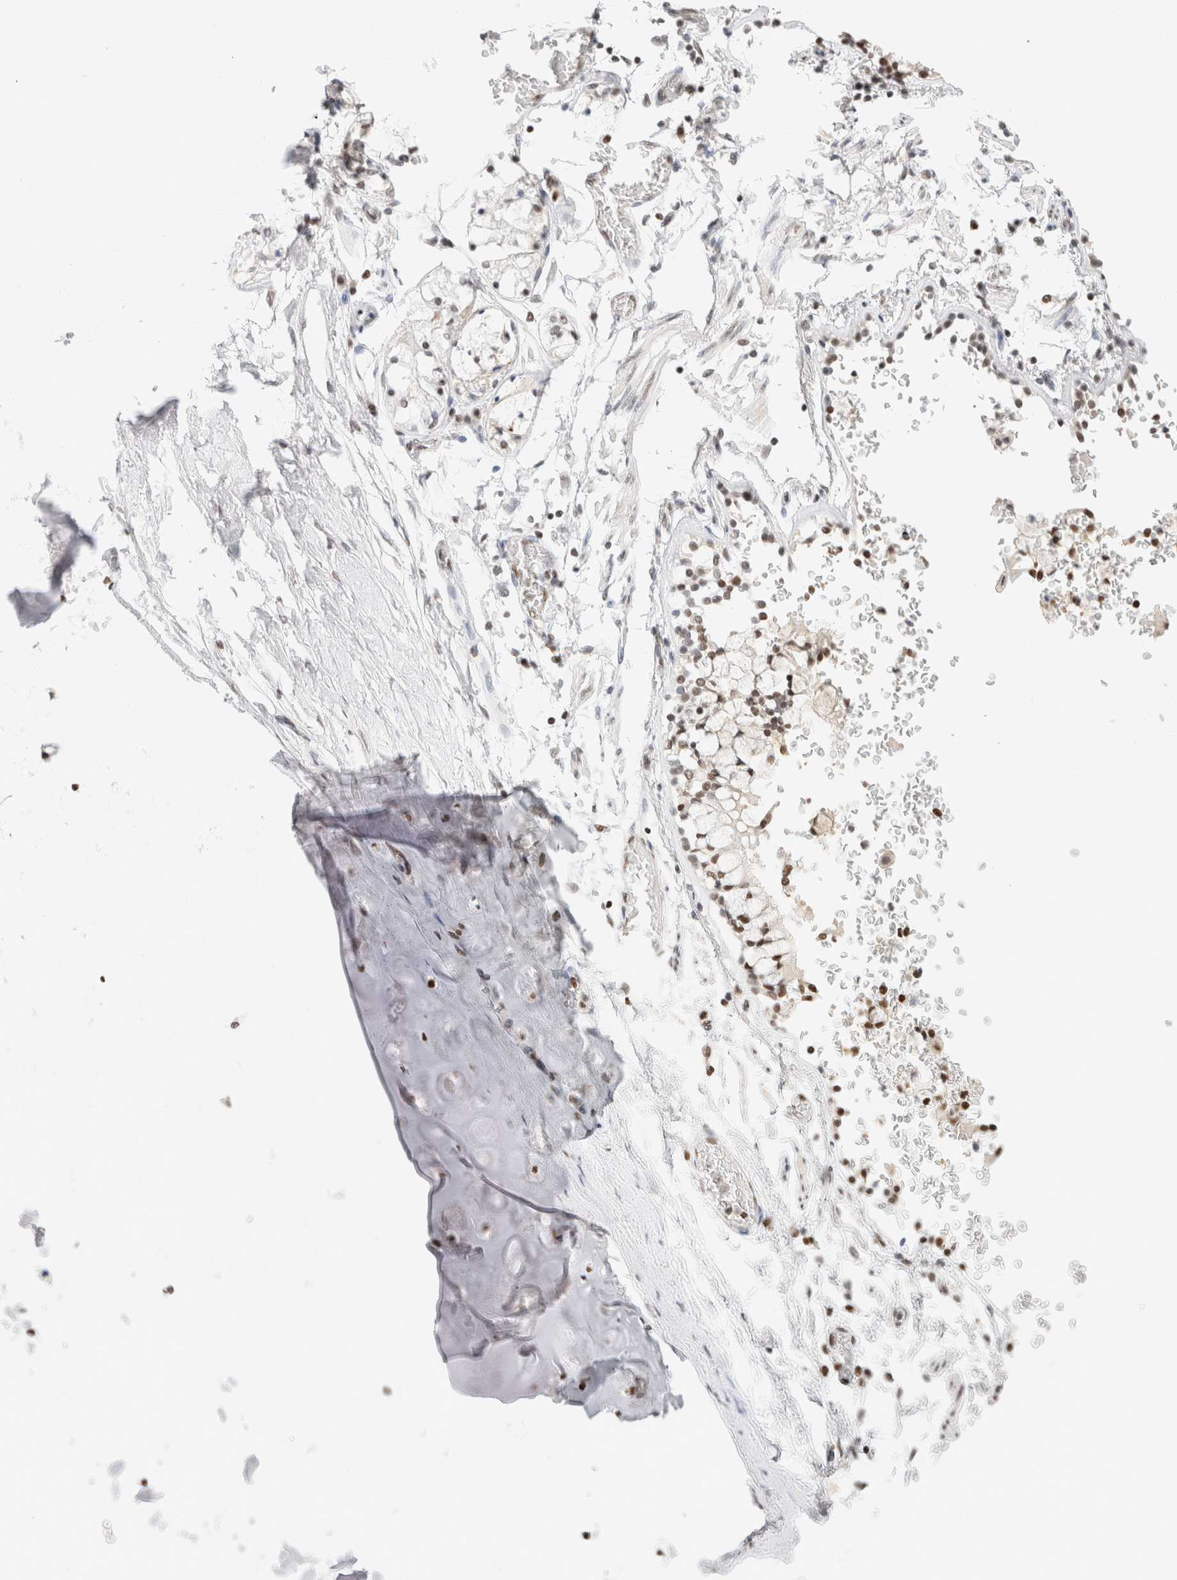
{"staining": {"intensity": "moderate", "quantity": ">75%", "location": "nuclear"}, "tissue": "adipose tissue", "cell_type": "Adipocytes", "image_type": "normal", "snomed": [{"axis": "morphology", "description": "Normal tissue, NOS"}, {"axis": "topography", "description": "Cartilage tissue"}, {"axis": "topography", "description": "Lung"}], "caption": "Moderate nuclear protein staining is identified in about >75% of adipocytes in adipose tissue. The staining was performed using DAB (3,3'-diaminobenzidine), with brown indicating positive protein expression. Nuclei are stained blue with hematoxylin.", "gene": "SUPT3H", "patient": {"sex": "female", "age": 77}}